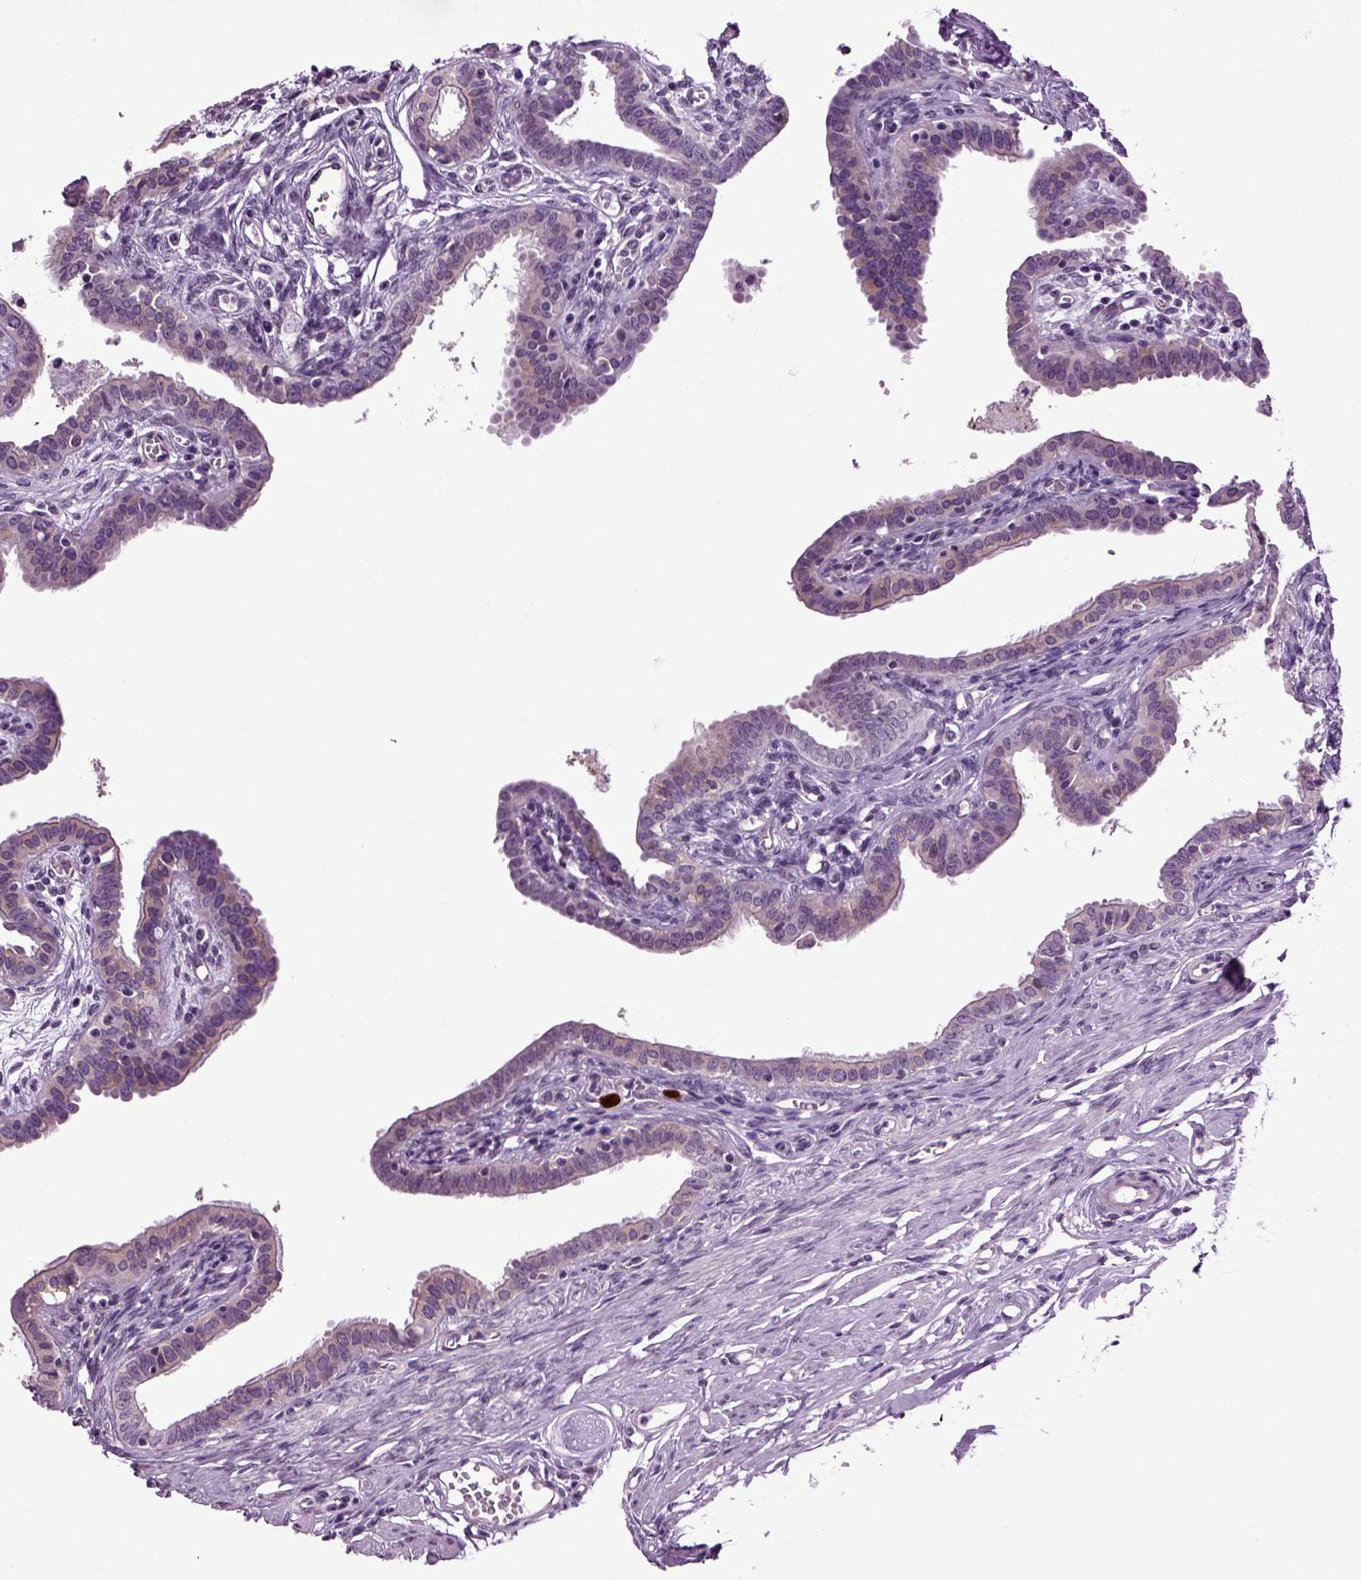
{"staining": {"intensity": "moderate", "quantity": "<25%", "location": "cytoplasmic/membranous"}, "tissue": "fallopian tube", "cell_type": "Glandular cells", "image_type": "normal", "snomed": [{"axis": "morphology", "description": "Normal tissue, NOS"}, {"axis": "morphology", "description": "Carcinoma, endometroid"}, {"axis": "topography", "description": "Fallopian tube"}, {"axis": "topography", "description": "Ovary"}], "caption": "A micrograph of human fallopian tube stained for a protein exhibits moderate cytoplasmic/membranous brown staining in glandular cells.", "gene": "PLCH2", "patient": {"sex": "female", "age": 42}}